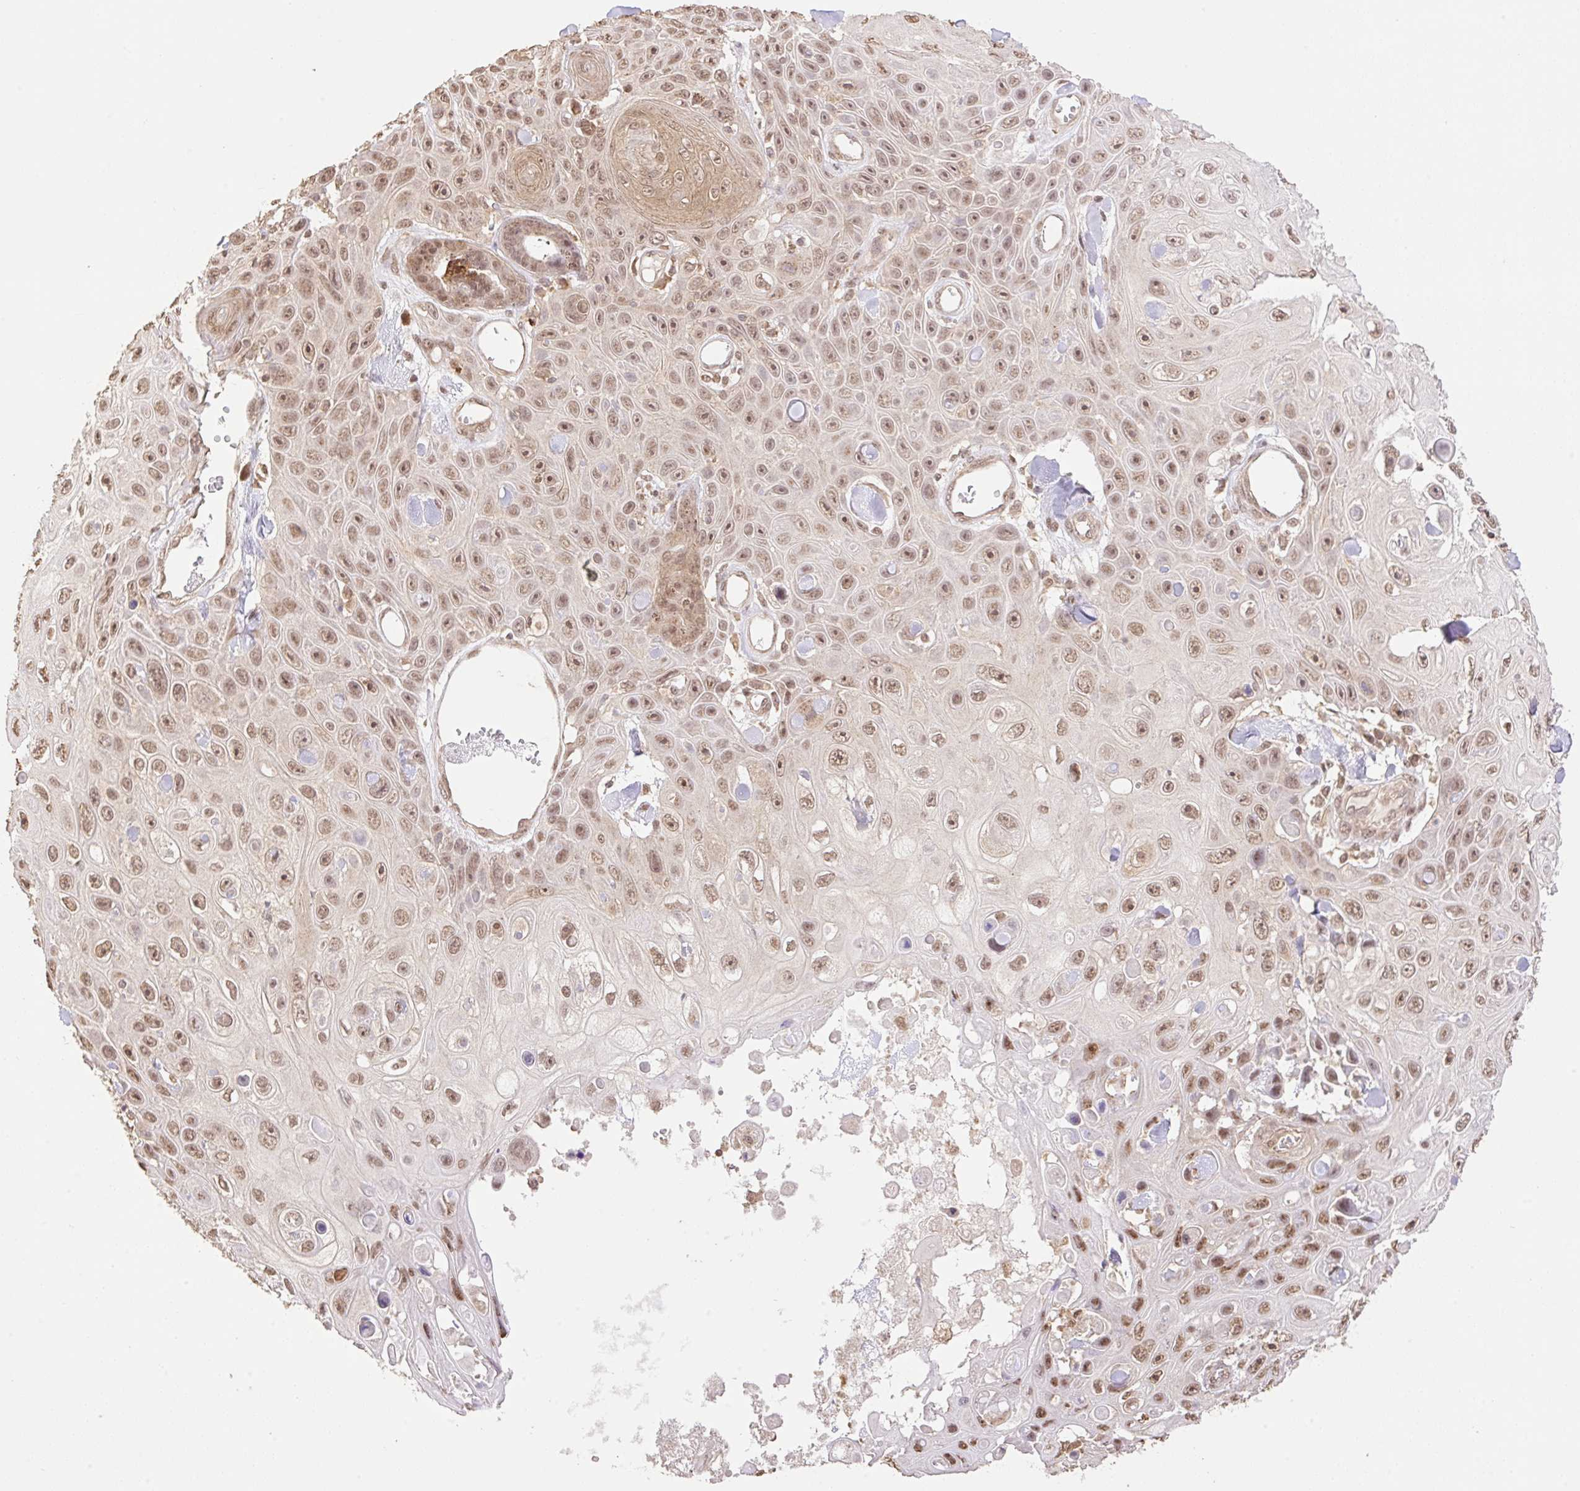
{"staining": {"intensity": "moderate", "quantity": ">75%", "location": "nuclear"}, "tissue": "skin cancer", "cell_type": "Tumor cells", "image_type": "cancer", "snomed": [{"axis": "morphology", "description": "Squamous cell carcinoma, NOS"}, {"axis": "topography", "description": "Skin"}], "caption": "Moderate nuclear protein expression is identified in approximately >75% of tumor cells in skin cancer (squamous cell carcinoma). Immunohistochemistry stains the protein in brown and the nuclei are stained blue.", "gene": "VPS25", "patient": {"sex": "male", "age": 82}}